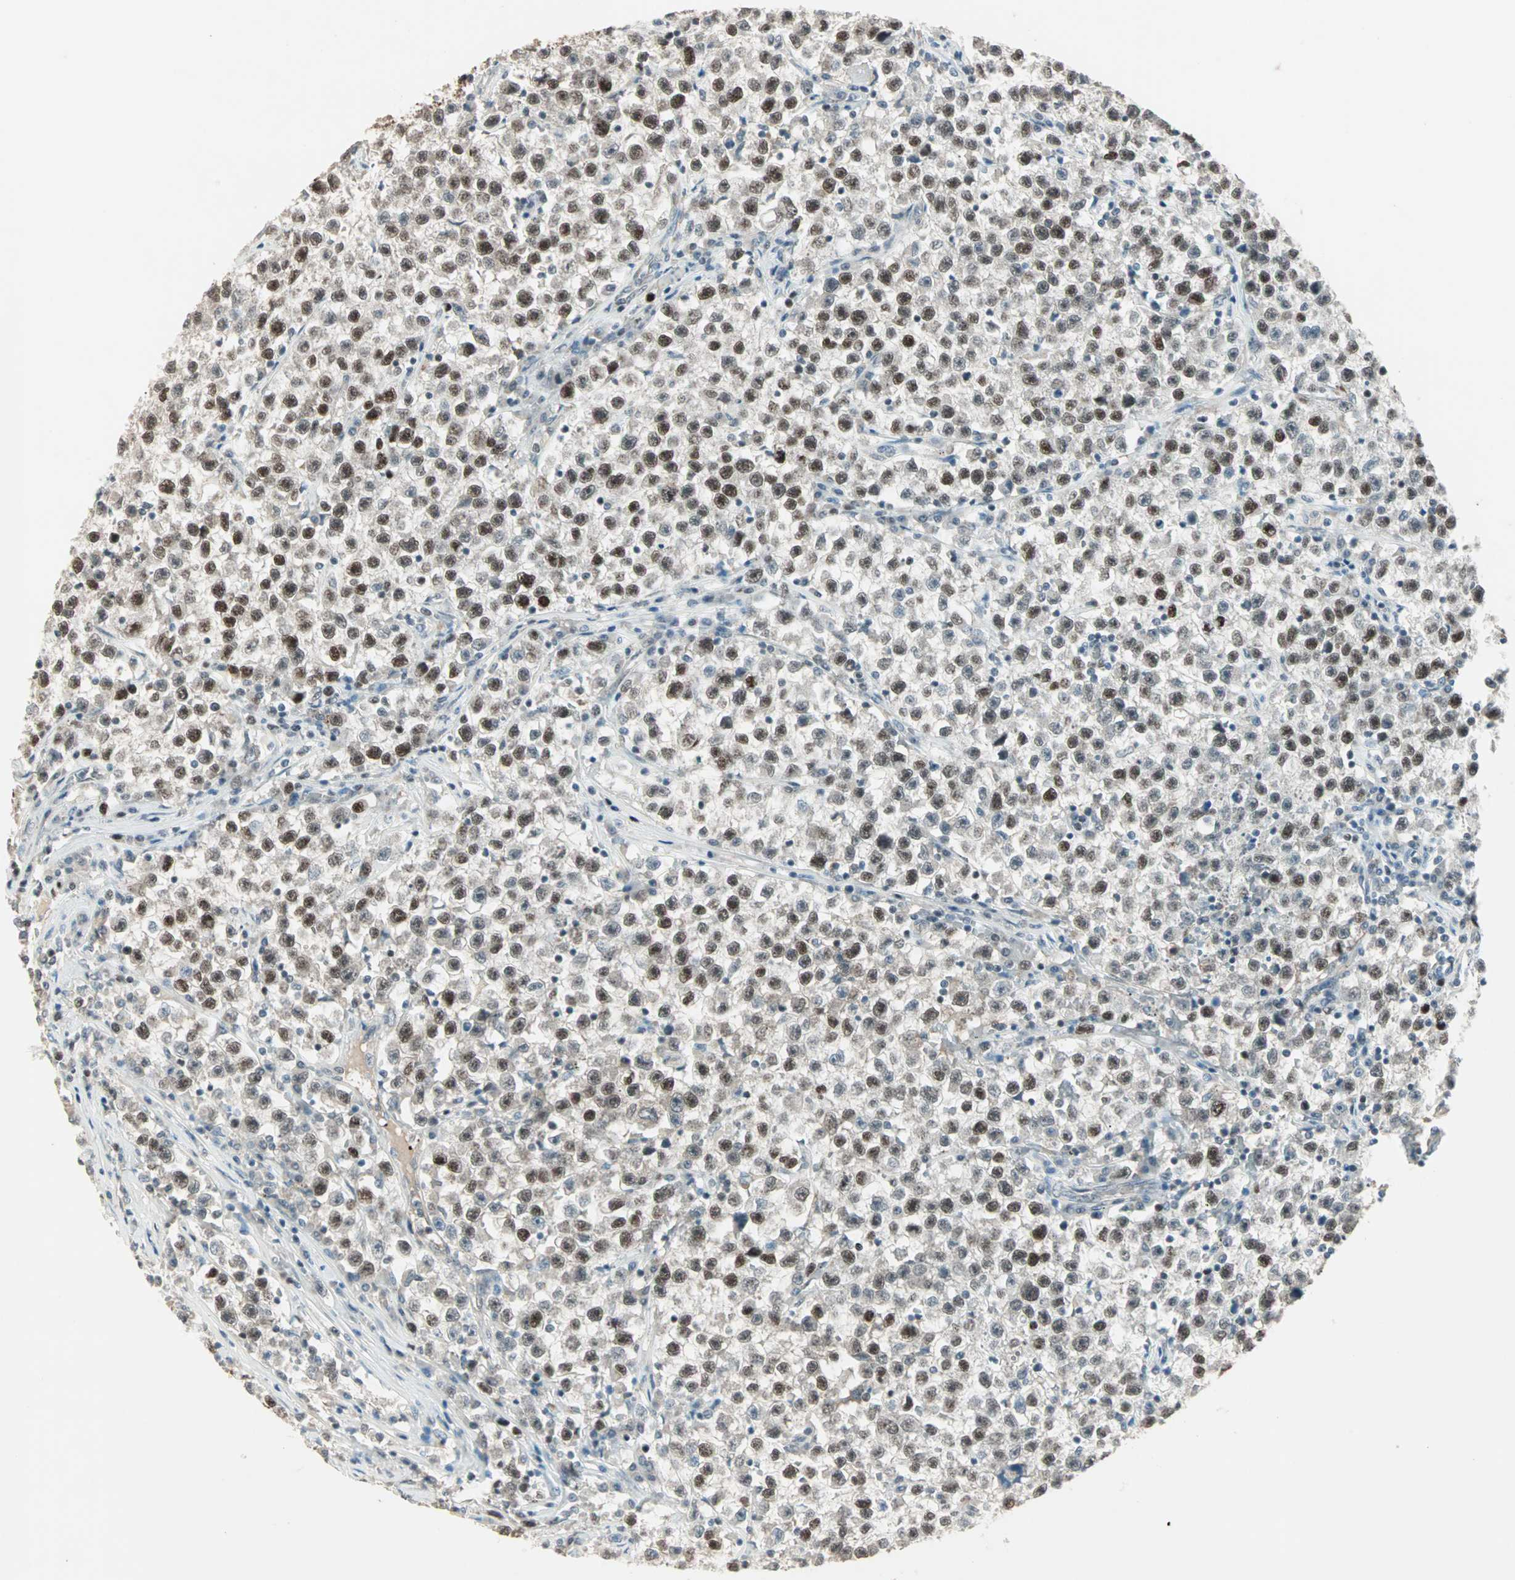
{"staining": {"intensity": "moderate", "quantity": ">75%", "location": "nuclear"}, "tissue": "testis cancer", "cell_type": "Tumor cells", "image_type": "cancer", "snomed": [{"axis": "morphology", "description": "Seminoma, NOS"}, {"axis": "topography", "description": "Testis"}], "caption": "Immunohistochemical staining of testis cancer shows medium levels of moderate nuclear protein expression in about >75% of tumor cells. Nuclei are stained in blue.", "gene": "MDC1", "patient": {"sex": "male", "age": 22}}